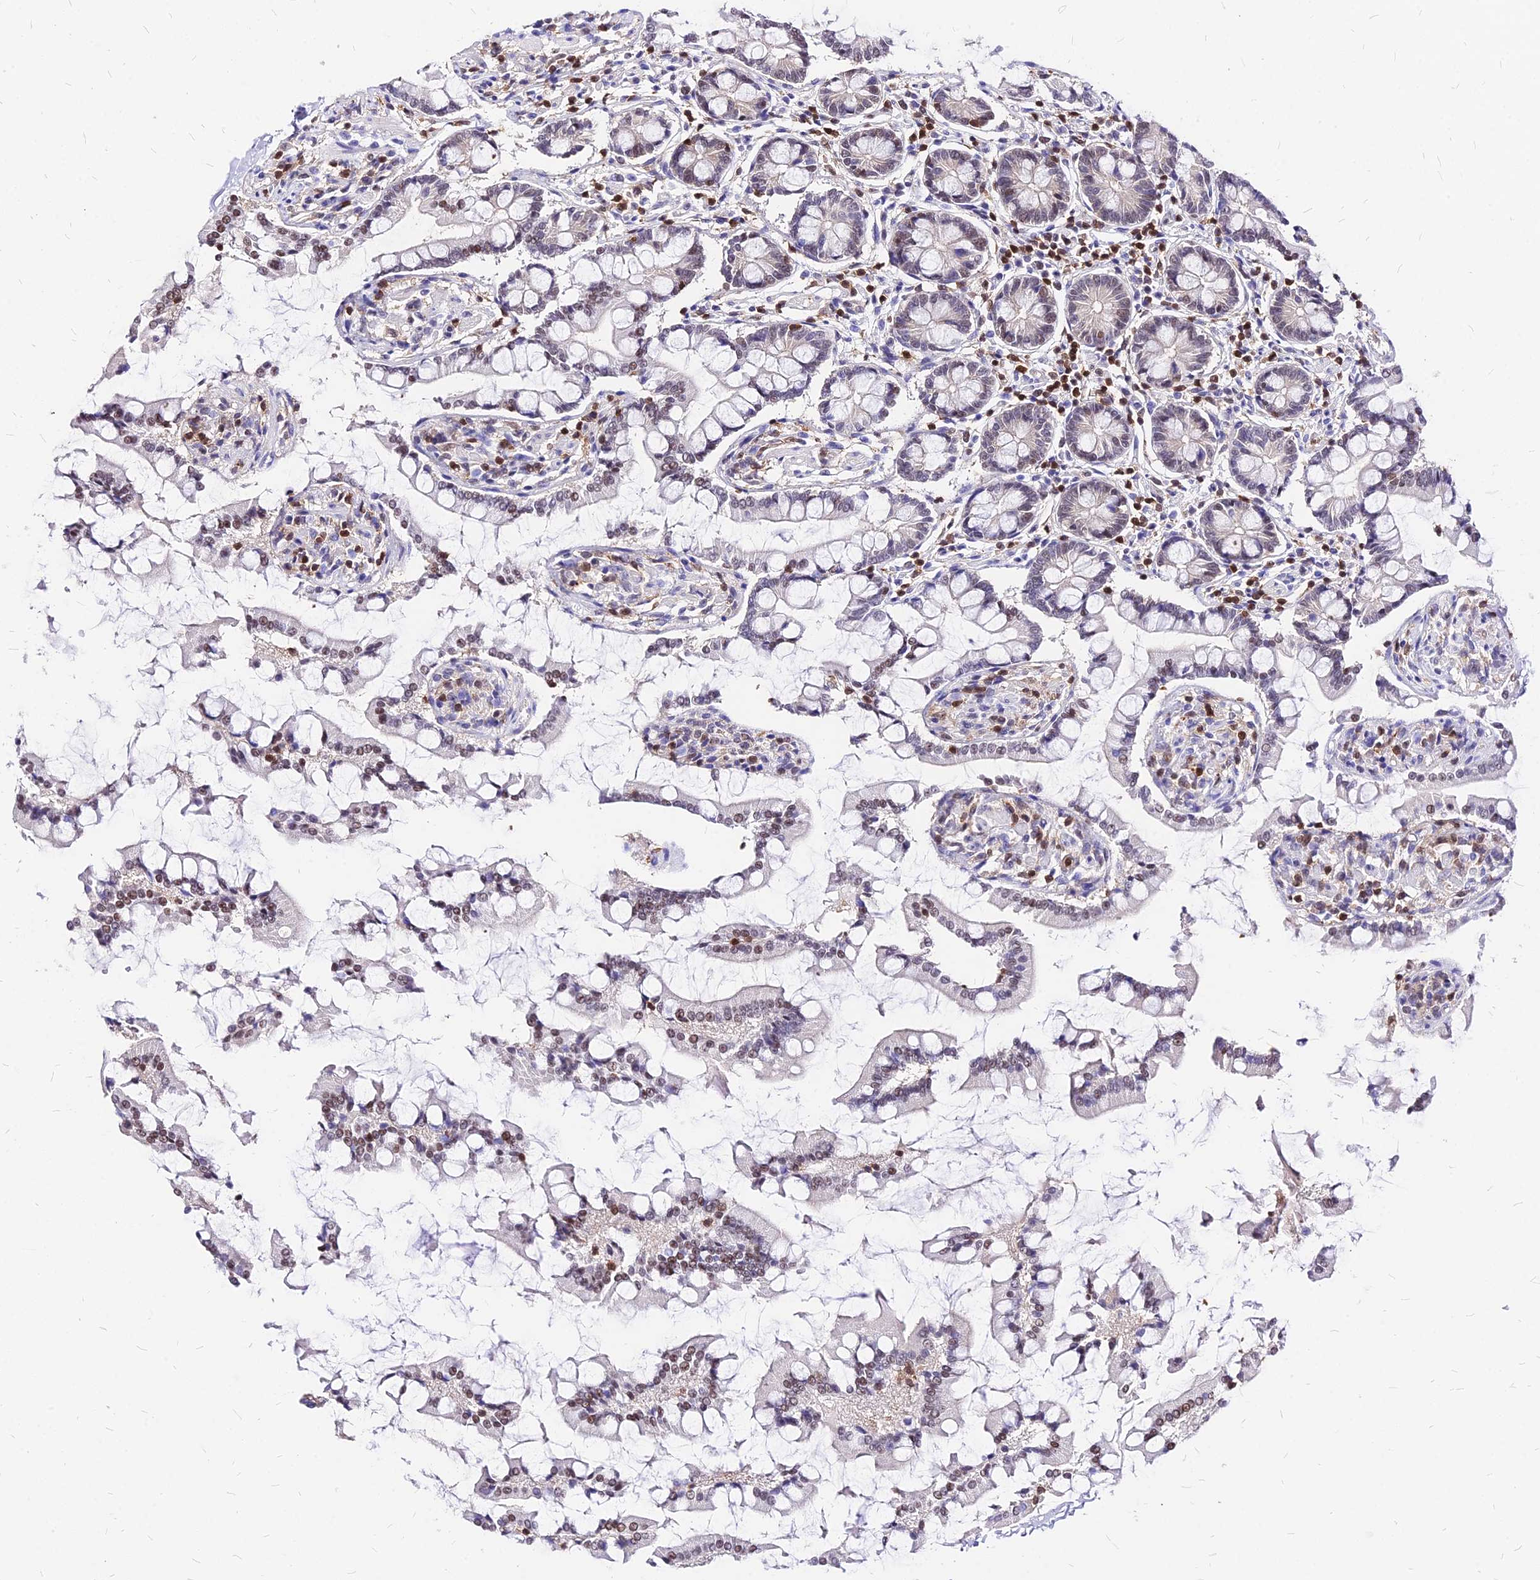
{"staining": {"intensity": "moderate", "quantity": "25%-75%", "location": "nuclear"}, "tissue": "small intestine", "cell_type": "Glandular cells", "image_type": "normal", "snomed": [{"axis": "morphology", "description": "Normal tissue, NOS"}, {"axis": "topography", "description": "Small intestine"}], "caption": "Immunohistochemistry (IHC) of unremarkable small intestine exhibits medium levels of moderate nuclear positivity in about 25%-75% of glandular cells. The protein of interest is shown in brown color, while the nuclei are stained blue.", "gene": "PAXX", "patient": {"sex": "male", "age": 41}}